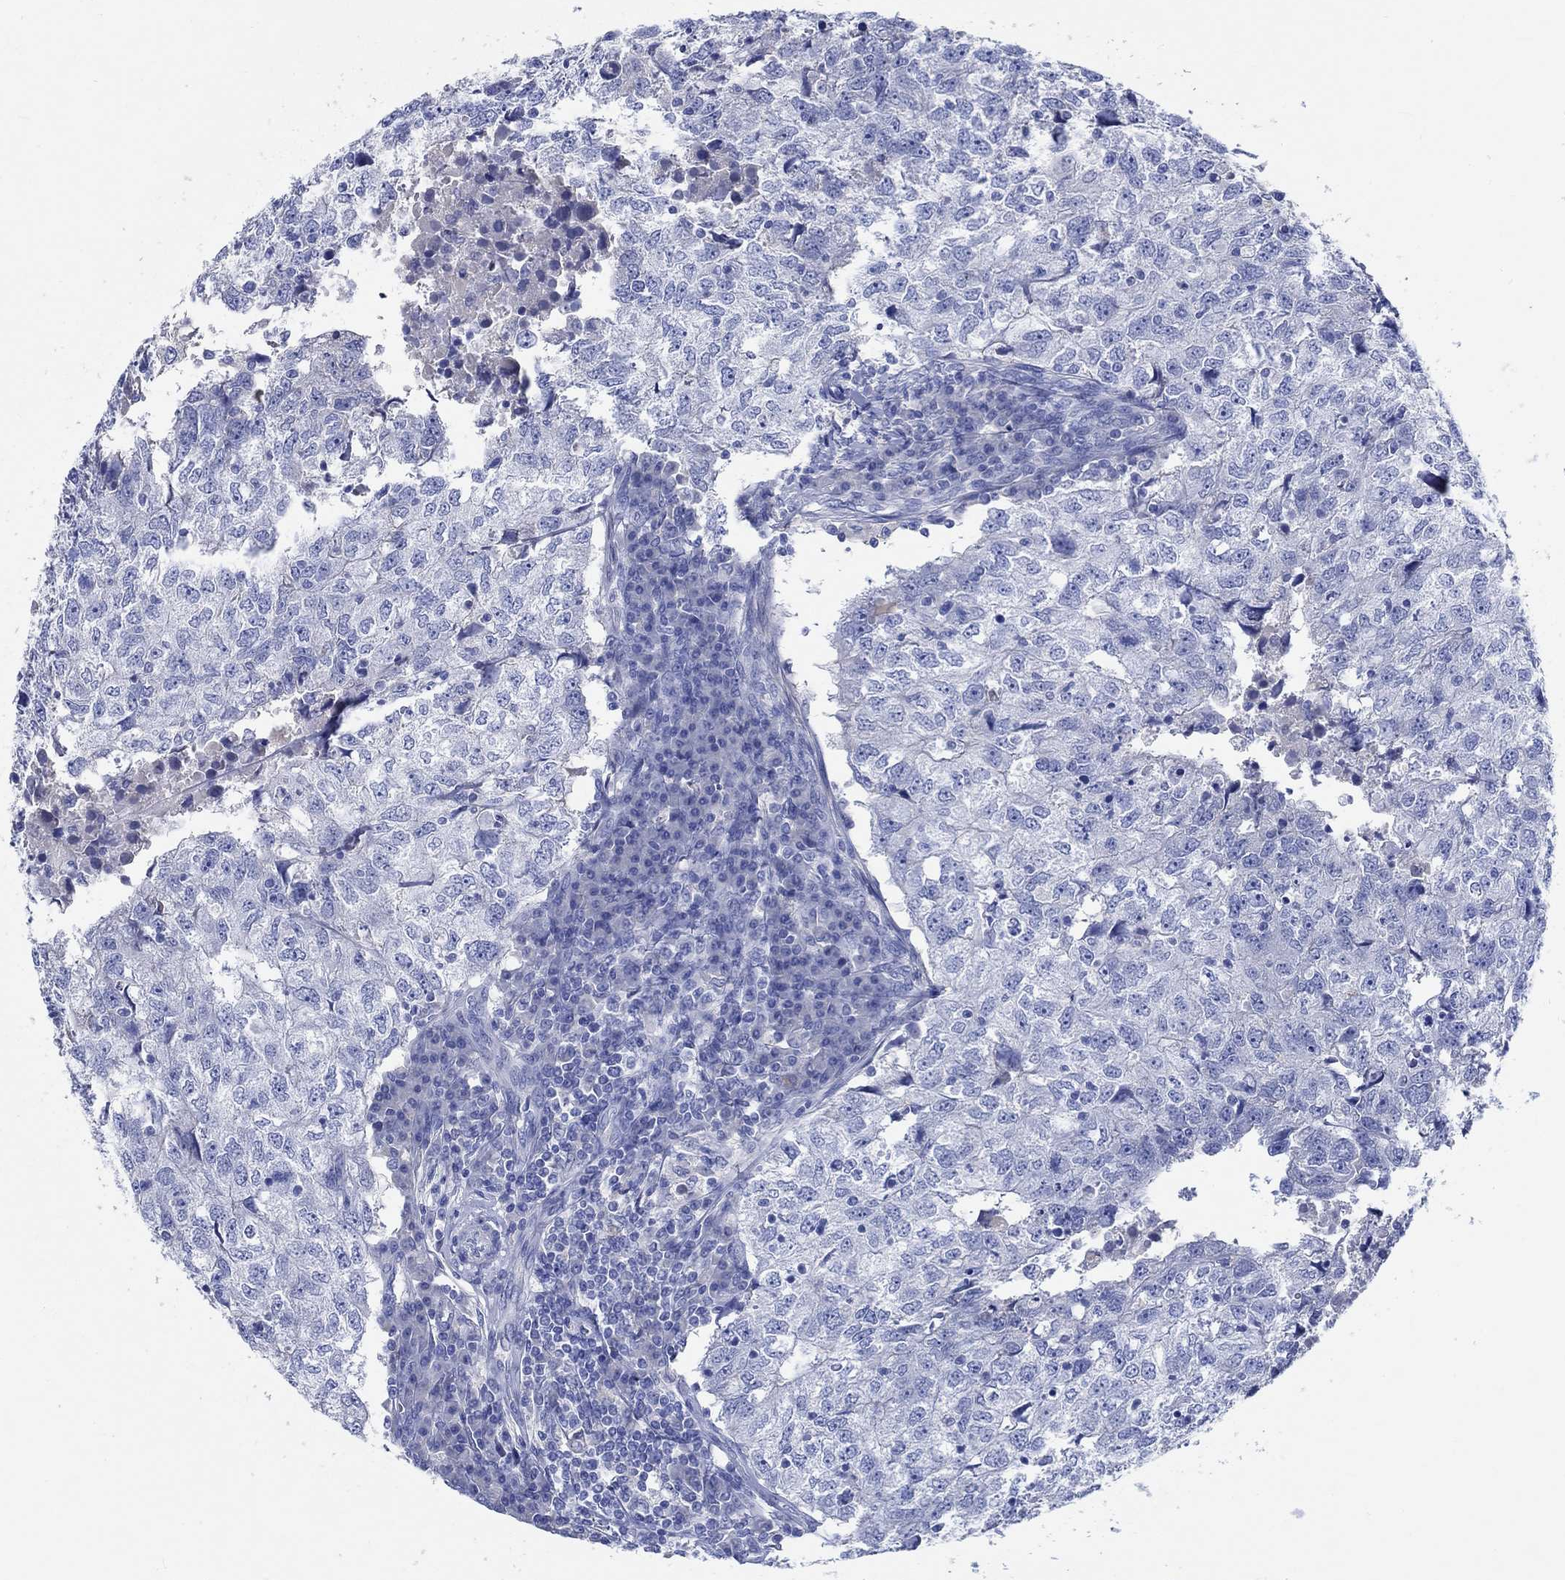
{"staining": {"intensity": "negative", "quantity": "none", "location": "none"}, "tissue": "breast cancer", "cell_type": "Tumor cells", "image_type": "cancer", "snomed": [{"axis": "morphology", "description": "Duct carcinoma"}, {"axis": "topography", "description": "Breast"}], "caption": "High magnification brightfield microscopy of breast intraductal carcinoma stained with DAB (brown) and counterstained with hematoxylin (blue): tumor cells show no significant staining. (DAB (3,3'-diaminobenzidine) immunohistochemistry (IHC) with hematoxylin counter stain).", "gene": "SHISA4", "patient": {"sex": "female", "age": 30}}